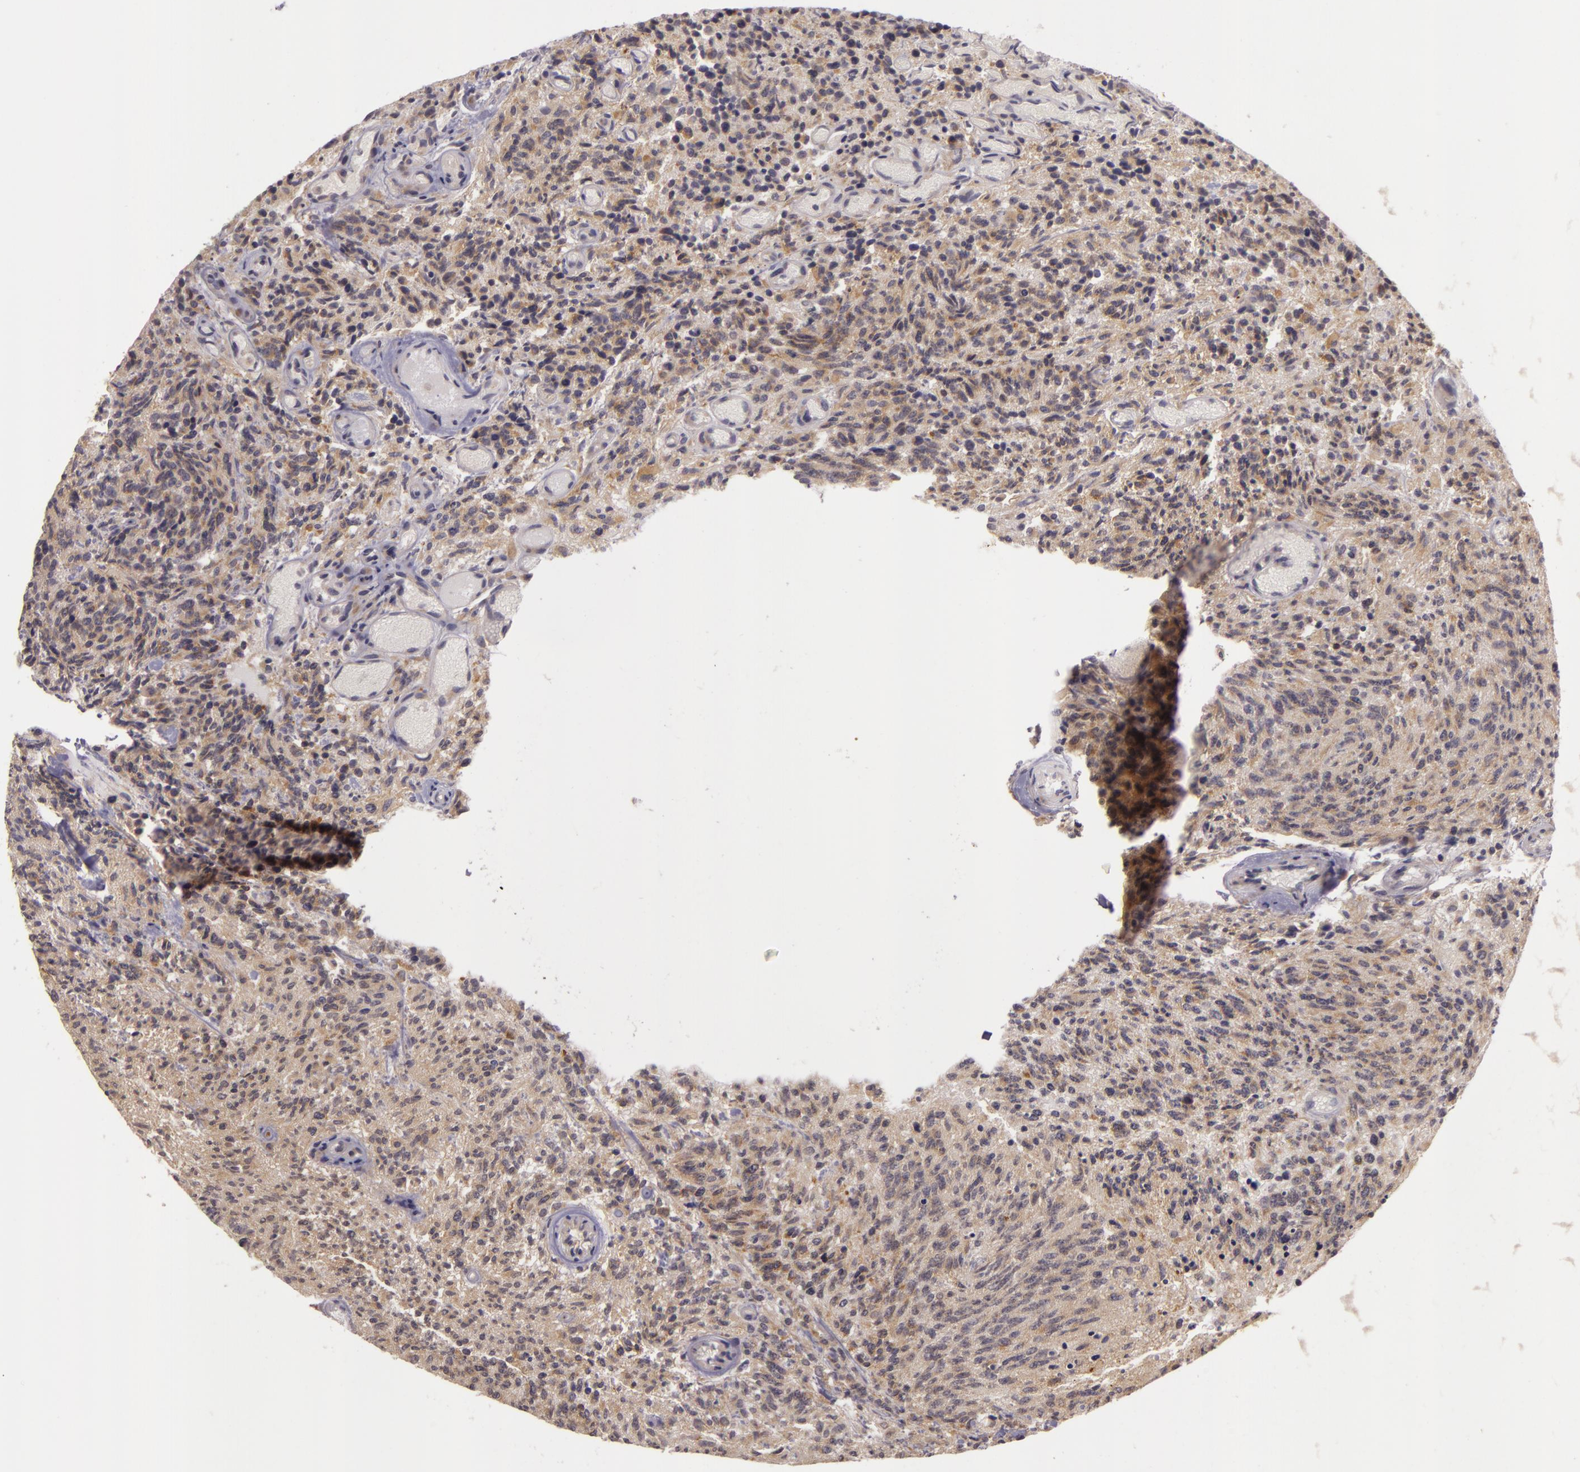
{"staining": {"intensity": "weak", "quantity": ">75%", "location": "cytoplasmic/membranous"}, "tissue": "glioma", "cell_type": "Tumor cells", "image_type": "cancer", "snomed": [{"axis": "morphology", "description": "Glioma, malignant, High grade"}, {"axis": "topography", "description": "Brain"}], "caption": "A micrograph of malignant high-grade glioma stained for a protein shows weak cytoplasmic/membranous brown staining in tumor cells.", "gene": "PPP1R3F", "patient": {"sex": "male", "age": 36}}